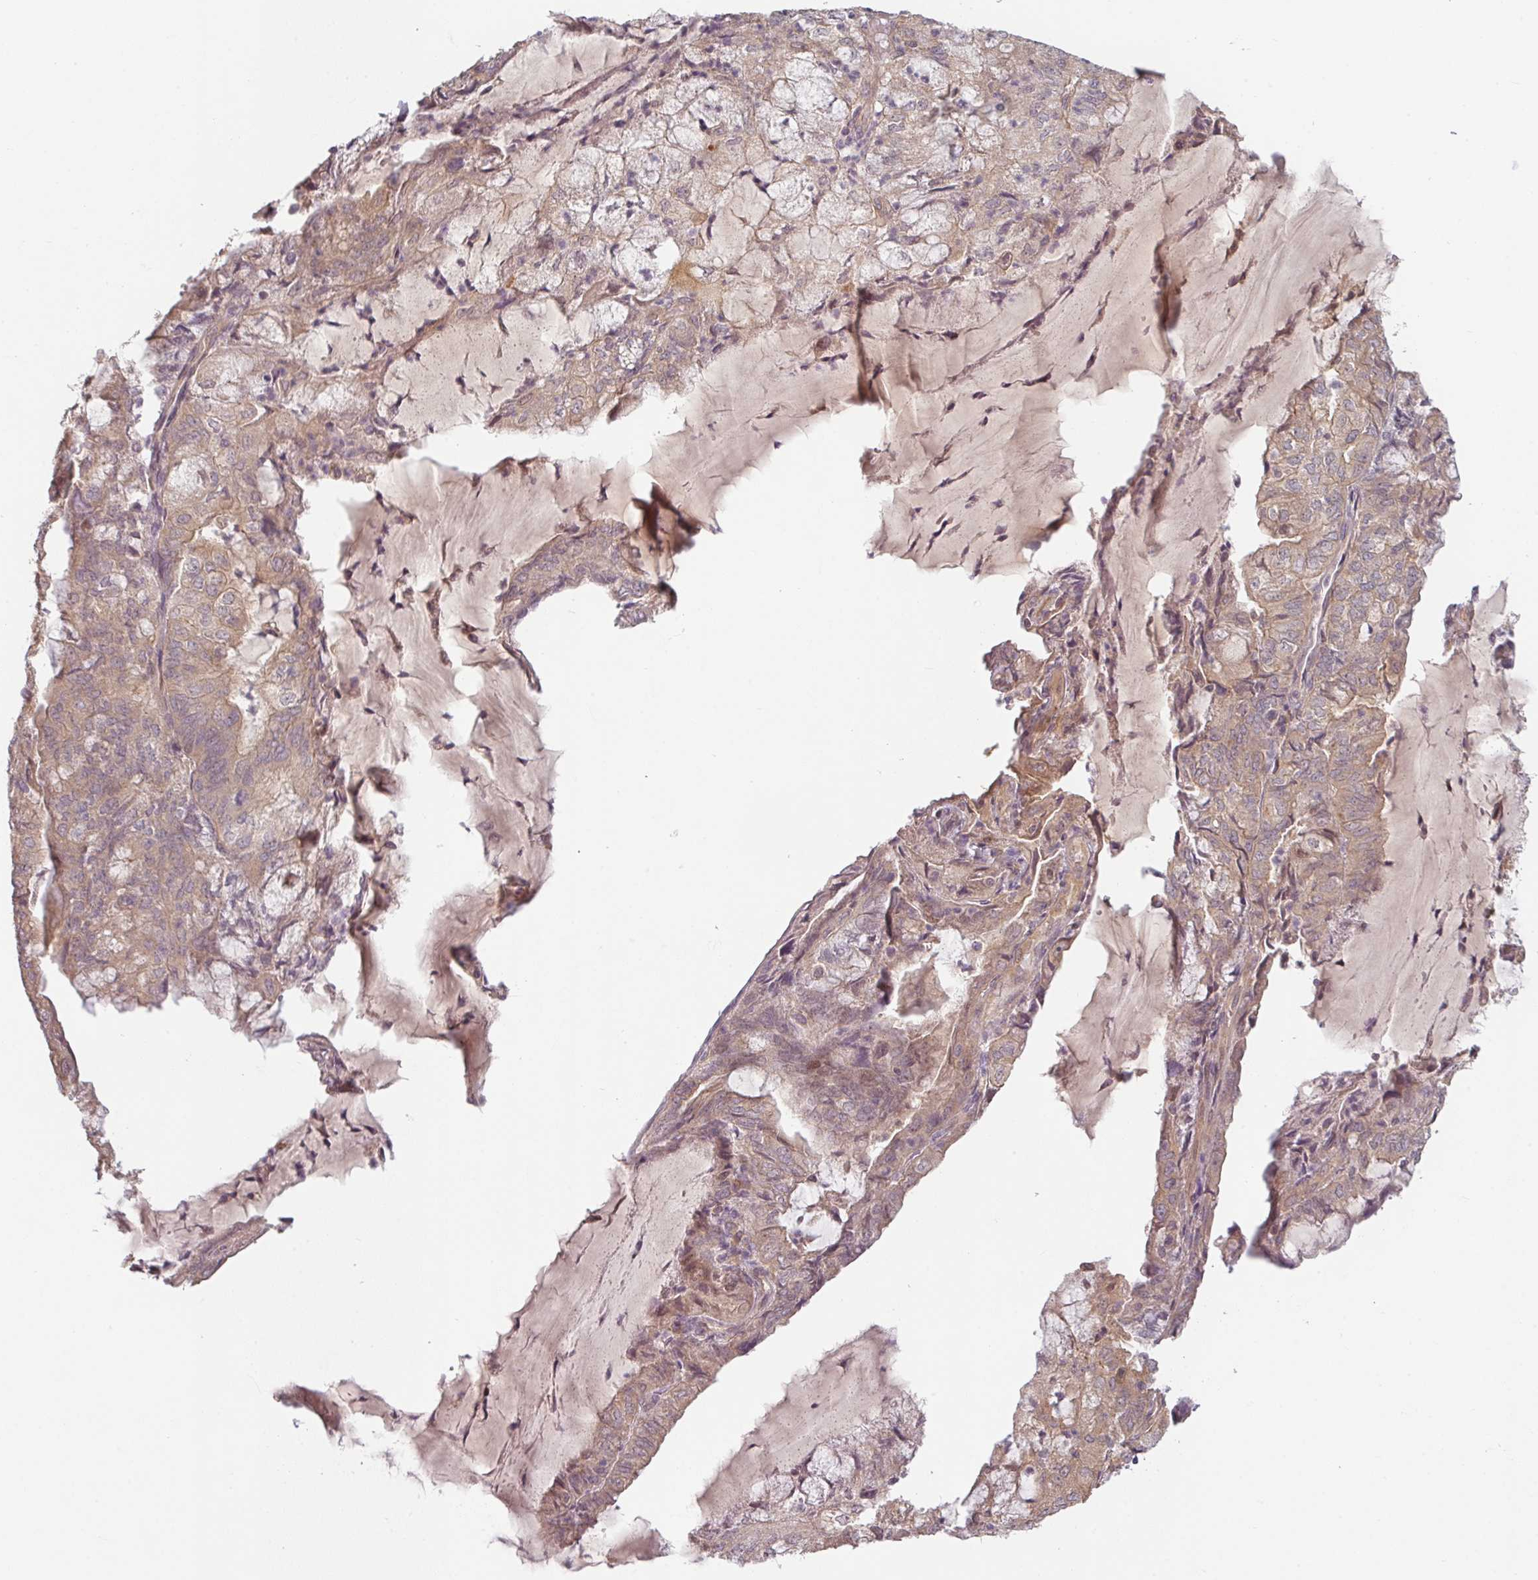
{"staining": {"intensity": "moderate", "quantity": "25%-75%", "location": "cytoplasmic/membranous"}, "tissue": "endometrial cancer", "cell_type": "Tumor cells", "image_type": "cancer", "snomed": [{"axis": "morphology", "description": "Adenocarcinoma, NOS"}, {"axis": "topography", "description": "Endometrium"}], "caption": "Tumor cells exhibit medium levels of moderate cytoplasmic/membranous positivity in approximately 25%-75% of cells in human endometrial cancer (adenocarcinoma). The protein is shown in brown color, while the nuclei are stained blue.", "gene": "RNF31", "patient": {"sex": "female", "age": 81}}